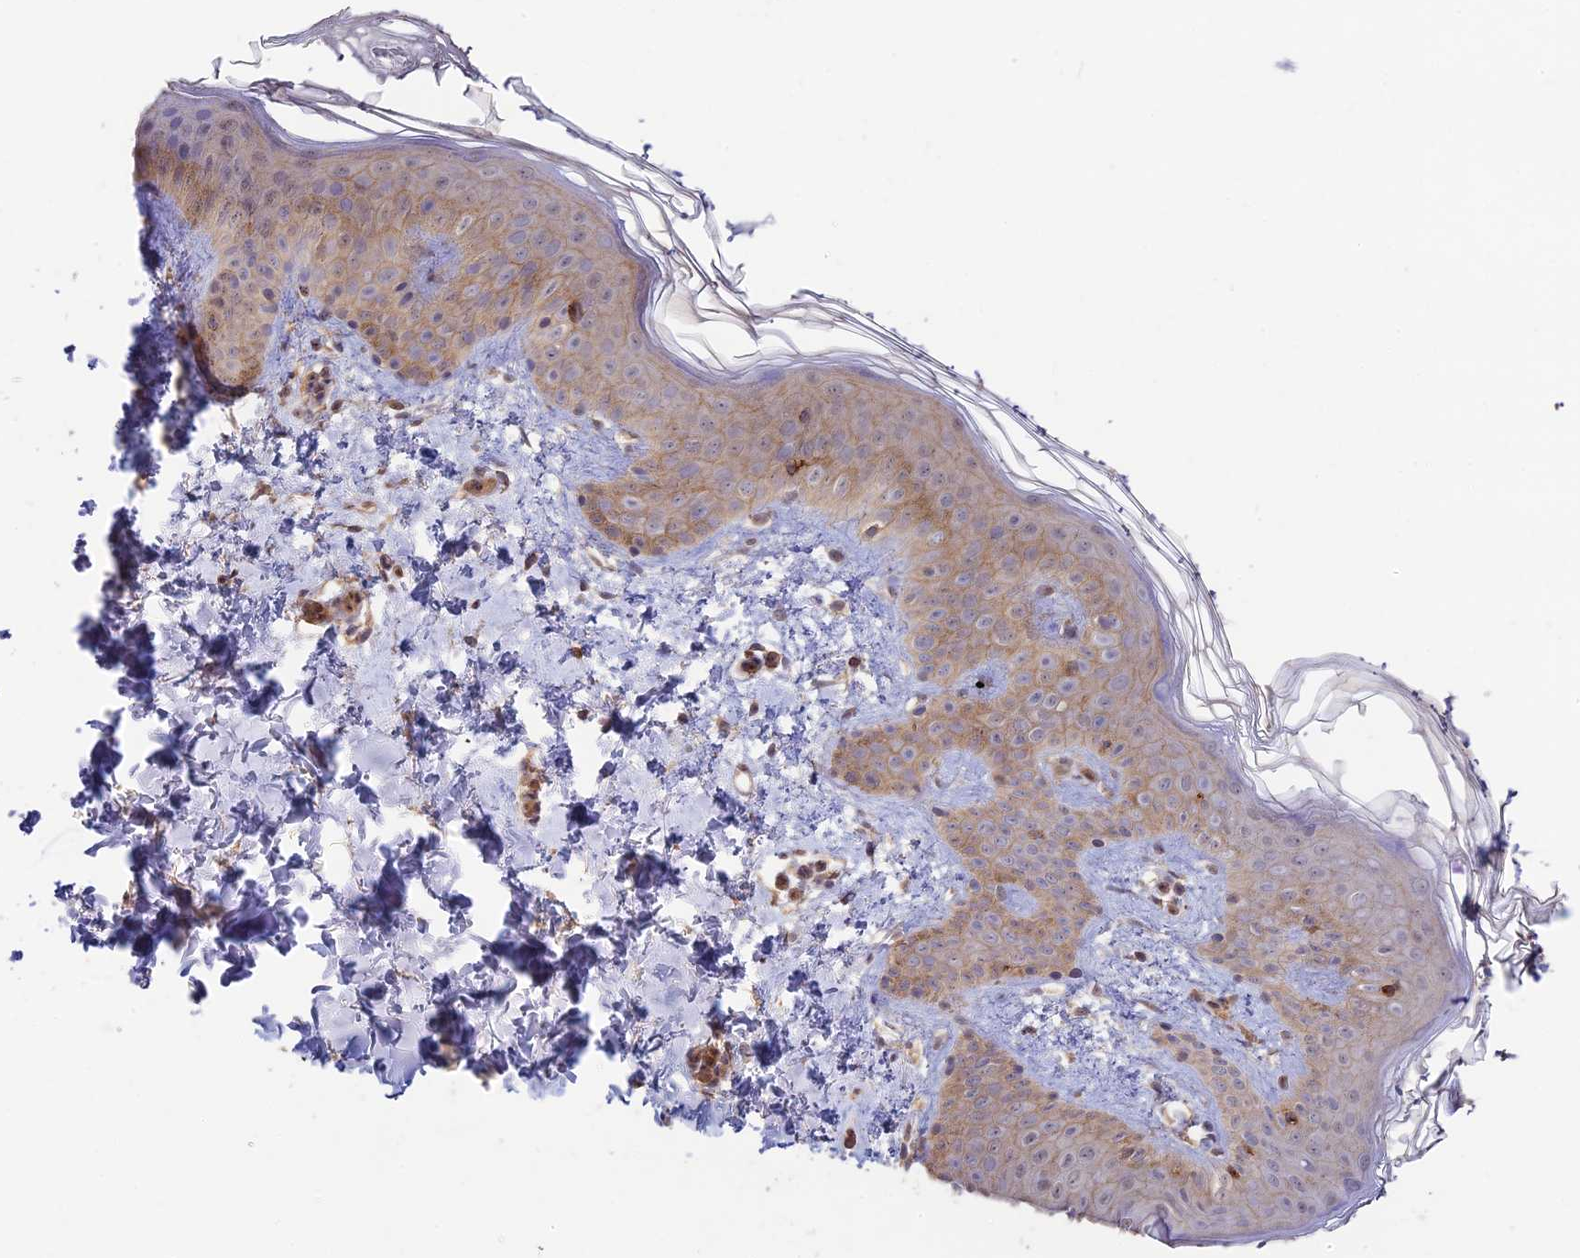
{"staining": {"intensity": "weak", "quantity": "25%-75%", "location": "cytoplasmic/membranous"}, "tissue": "skin", "cell_type": "Fibroblasts", "image_type": "normal", "snomed": [{"axis": "morphology", "description": "Normal tissue, NOS"}, {"axis": "topography", "description": "Skin"}], "caption": "IHC photomicrograph of normal skin stained for a protein (brown), which reveals low levels of weak cytoplasmic/membranous staining in about 25%-75% of fibroblasts.", "gene": "CLCF1", "patient": {"sex": "female", "age": 58}}